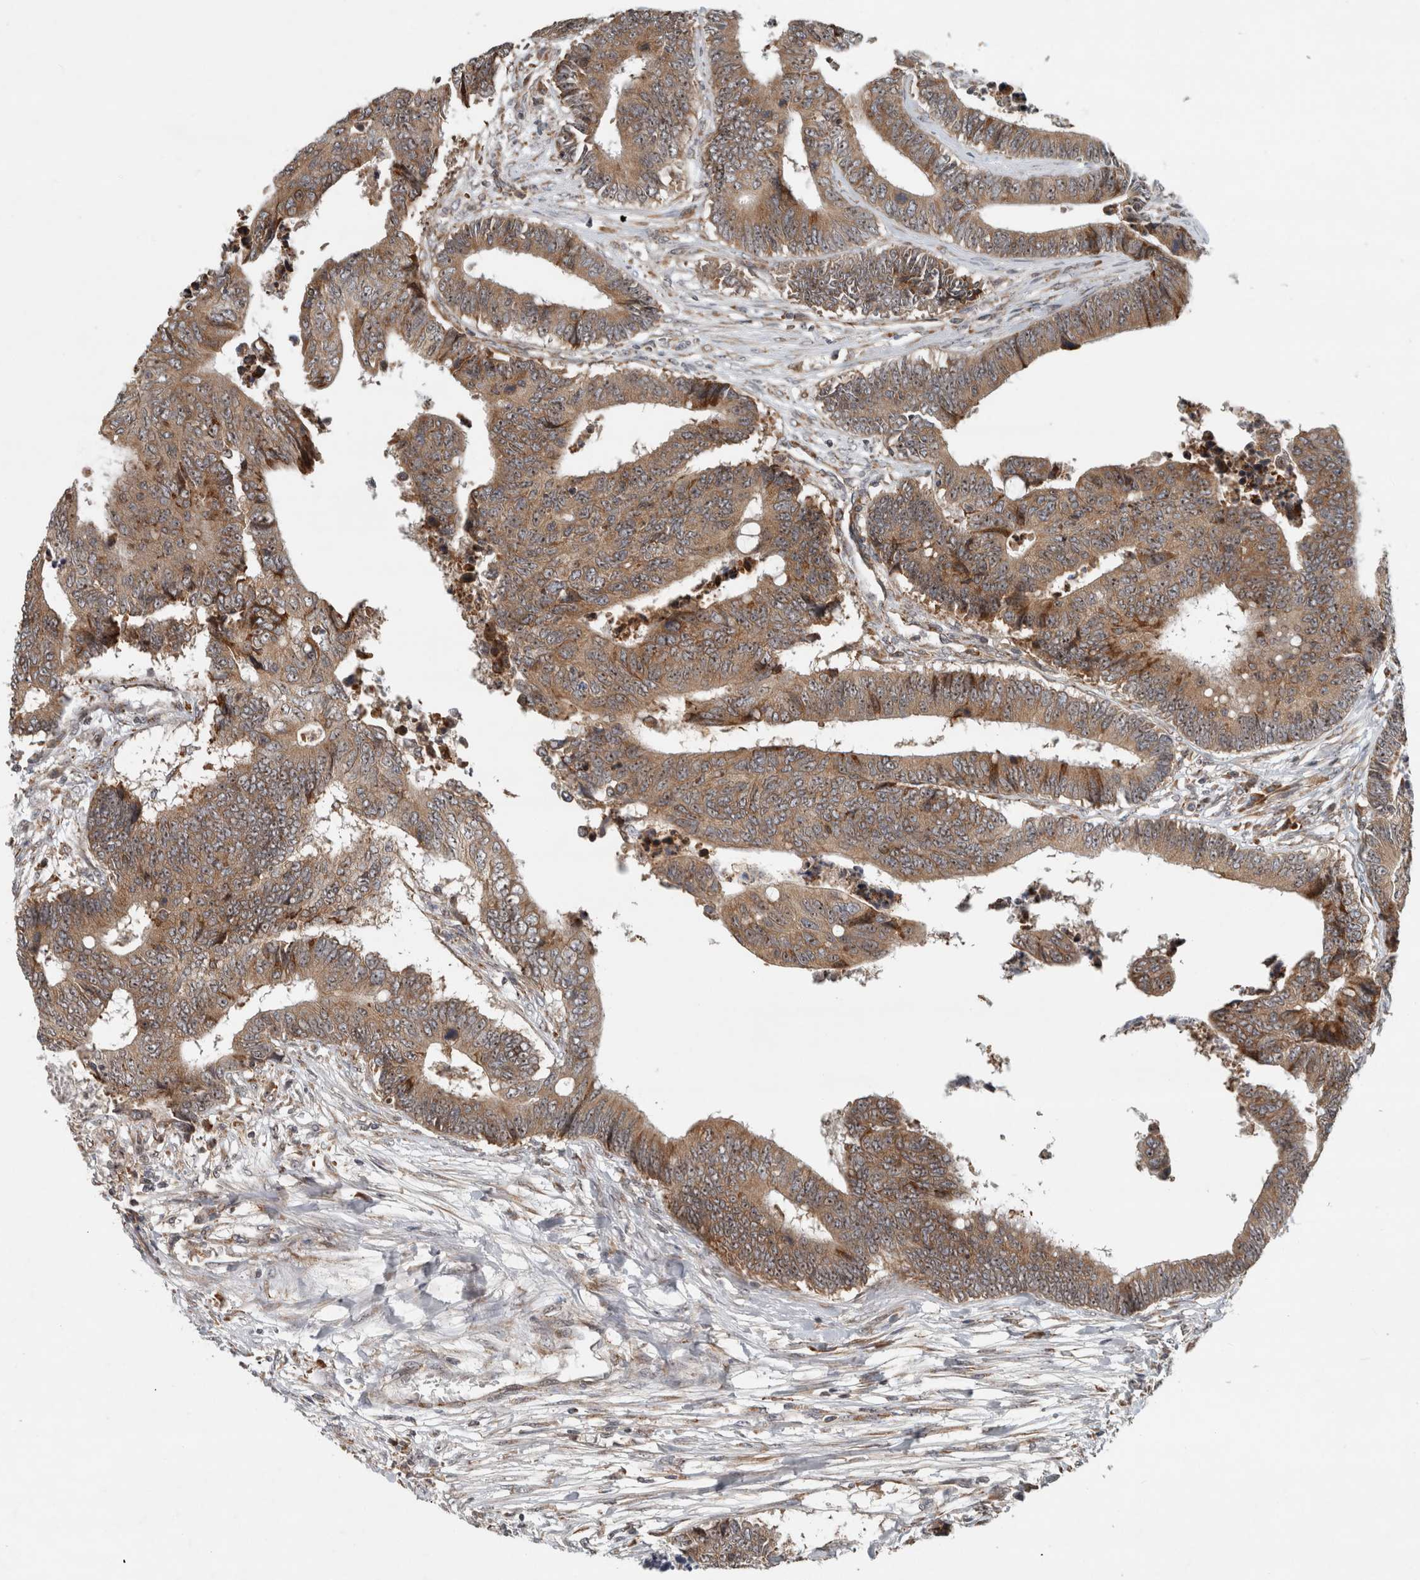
{"staining": {"intensity": "moderate", "quantity": ">75%", "location": "cytoplasmic/membranous,nuclear"}, "tissue": "colorectal cancer", "cell_type": "Tumor cells", "image_type": "cancer", "snomed": [{"axis": "morphology", "description": "Adenocarcinoma, NOS"}, {"axis": "topography", "description": "Rectum"}], "caption": "A brown stain labels moderate cytoplasmic/membranous and nuclear expression of a protein in colorectal adenocarcinoma tumor cells.", "gene": "GPR137B", "patient": {"sex": "male", "age": 84}}